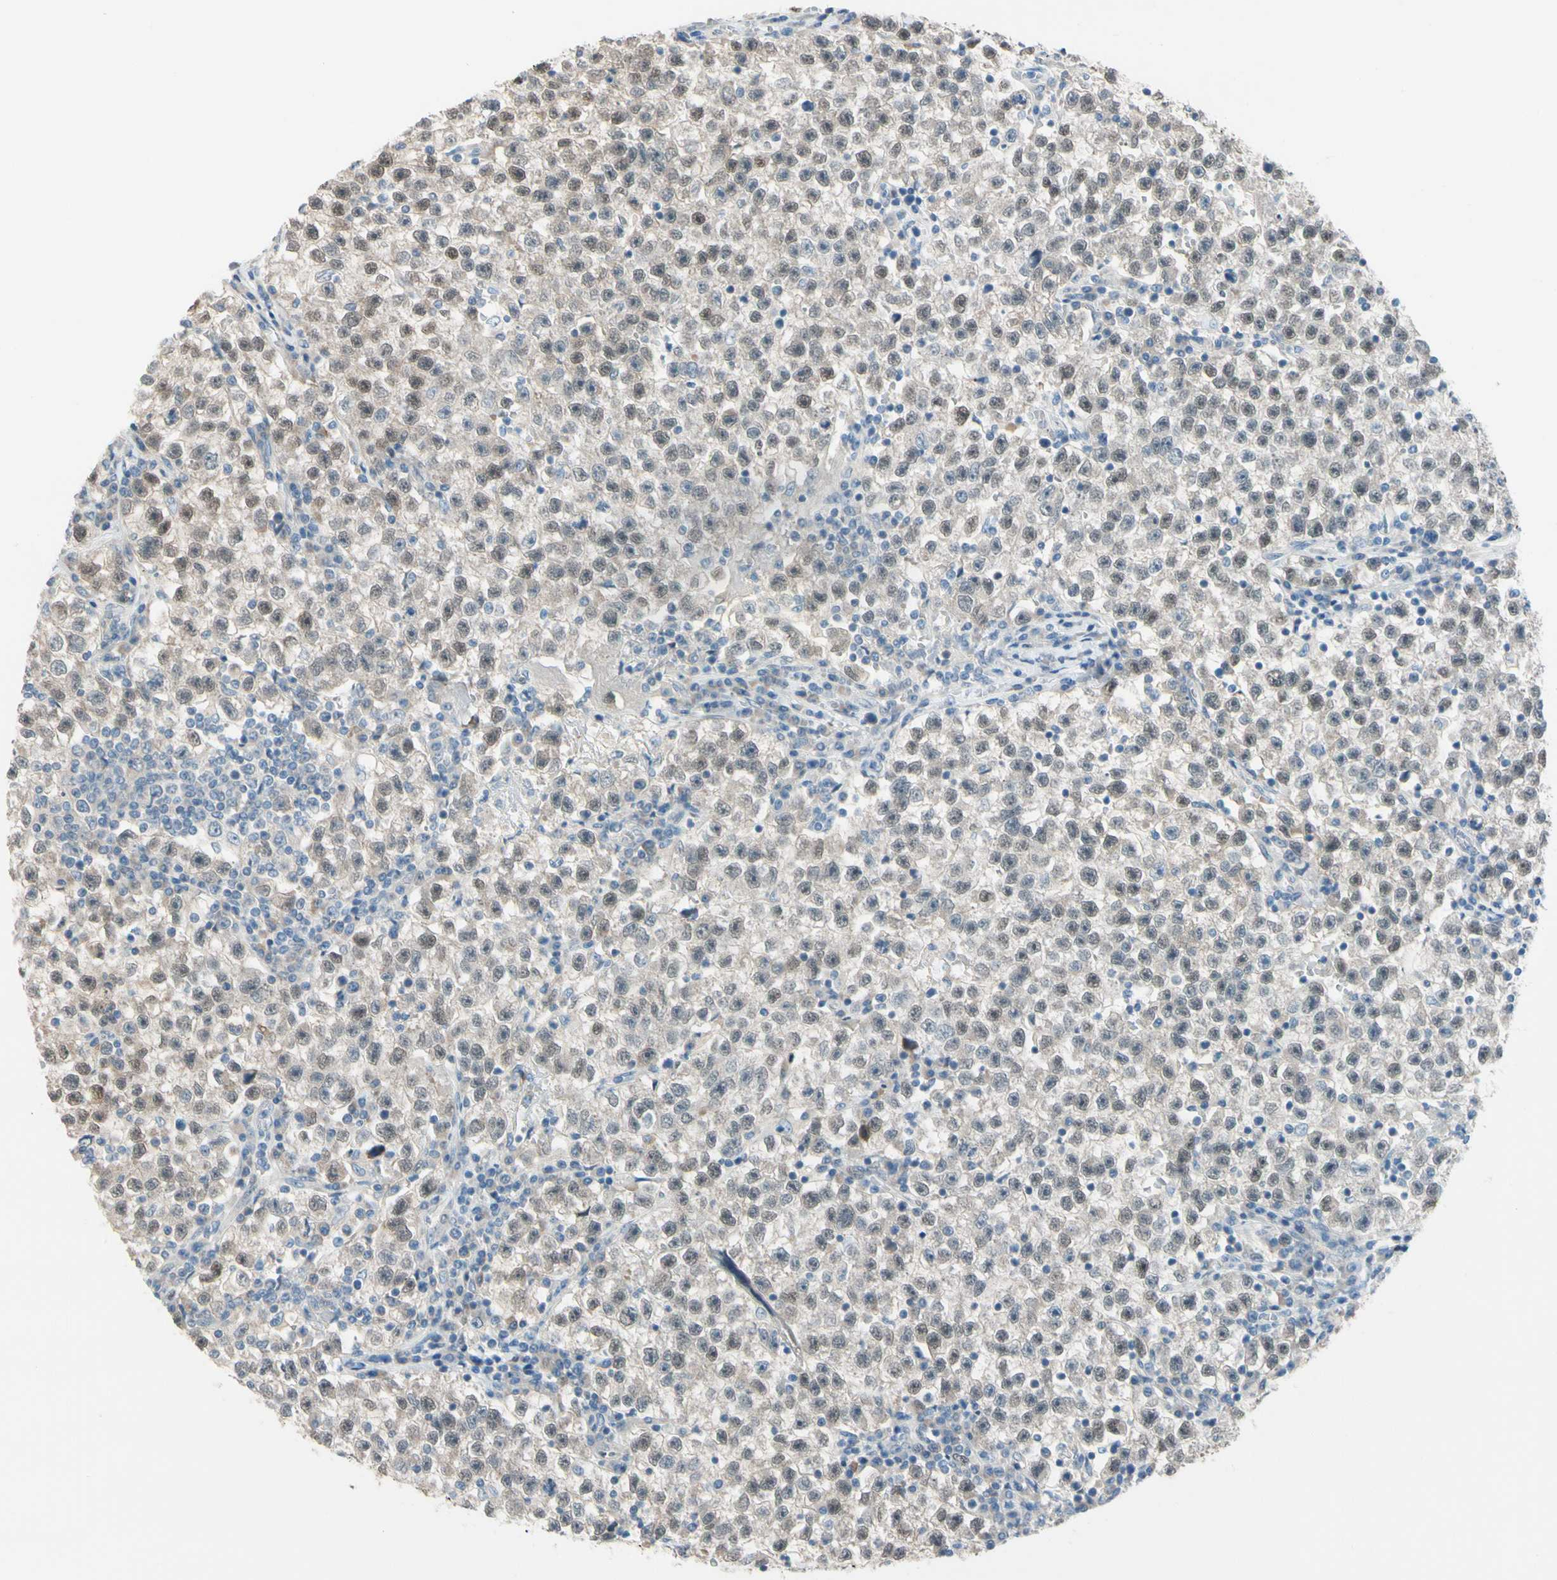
{"staining": {"intensity": "negative", "quantity": "none", "location": "none"}, "tissue": "testis cancer", "cell_type": "Tumor cells", "image_type": "cancer", "snomed": [{"axis": "morphology", "description": "Seminoma, NOS"}, {"axis": "topography", "description": "Testis"}], "caption": "Immunohistochemistry (IHC) histopathology image of neoplastic tissue: human testis cancer stained with DAB exhibits no significant protein positivity in tumor cells.", "gene": "CFAP36", "patient": {"sex": "male", "age": 22}}